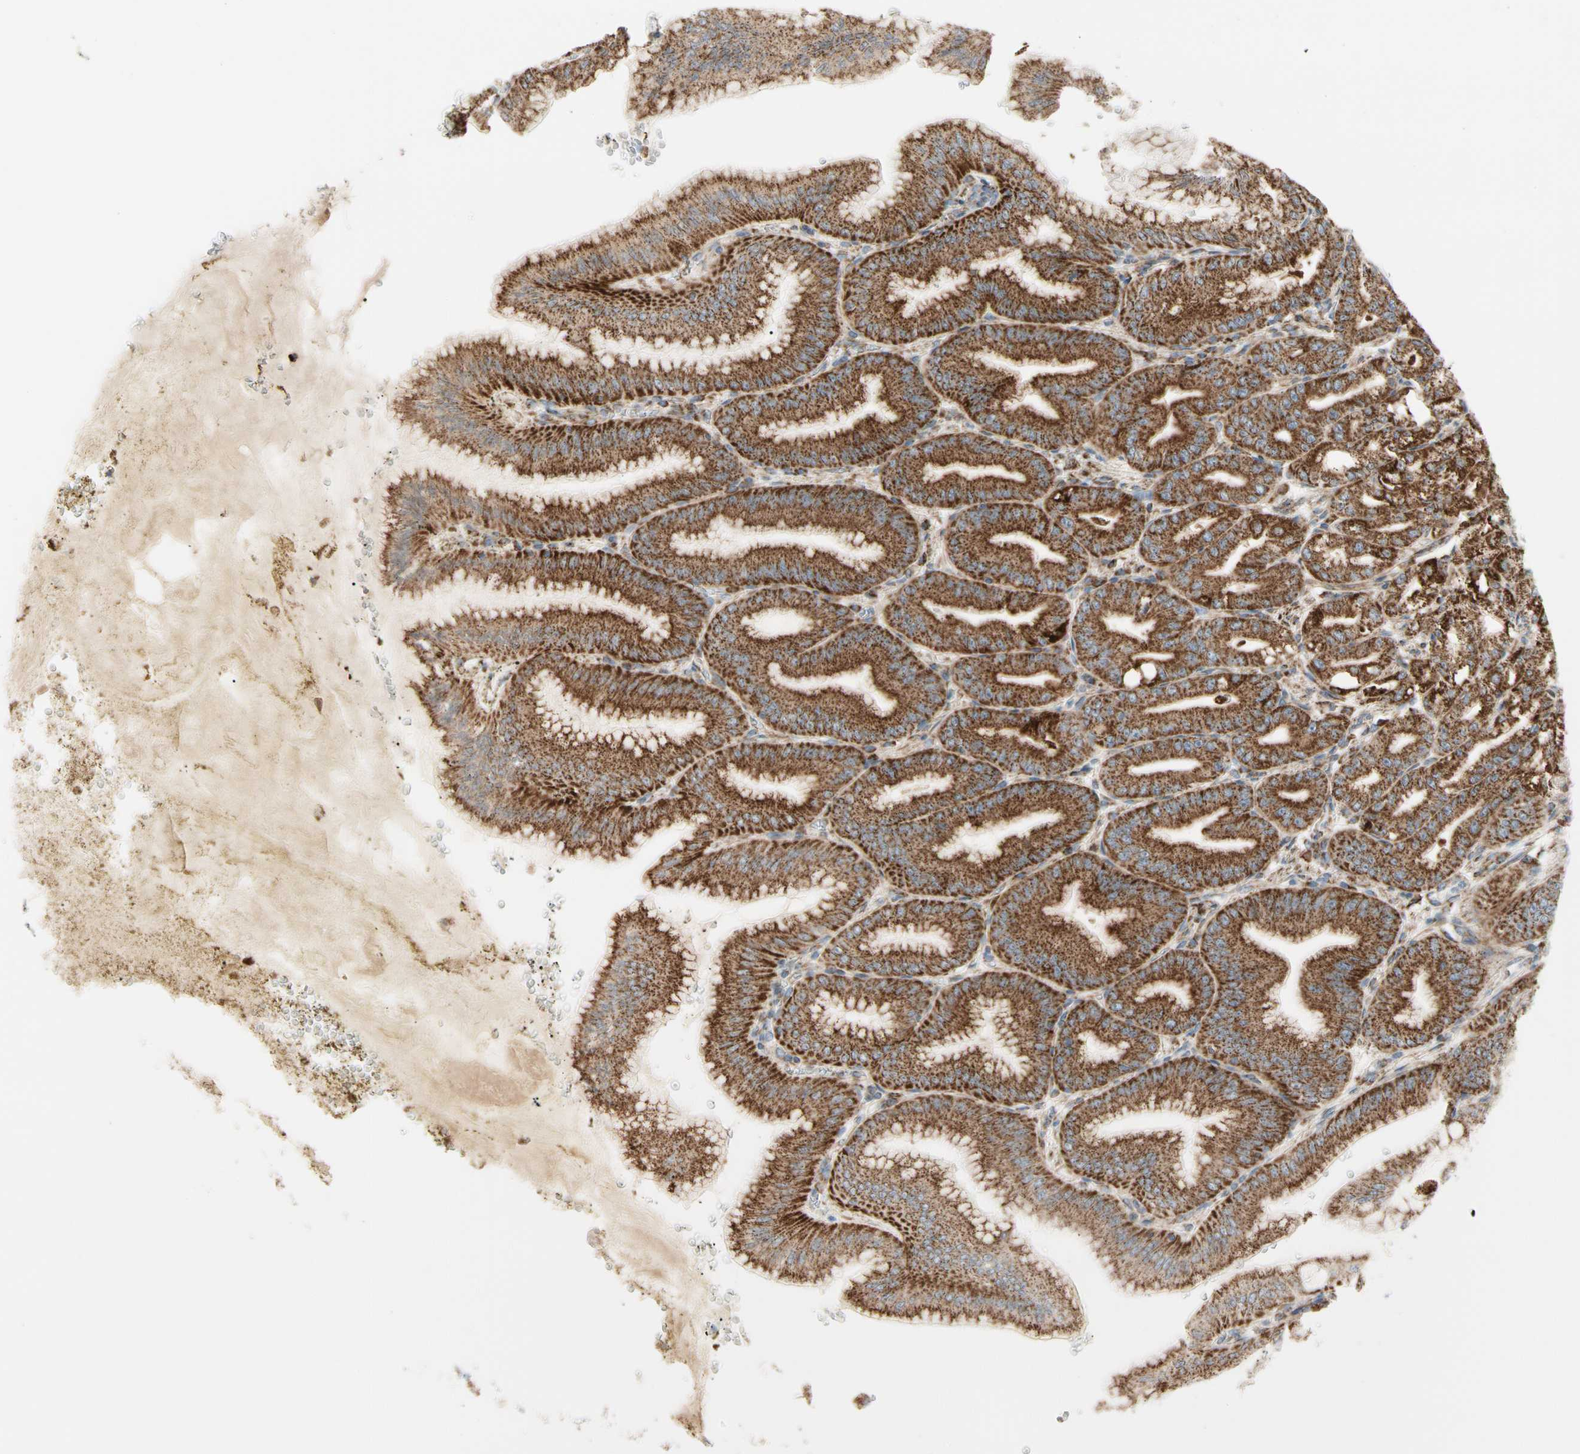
{"staining": {"intensity": "strong", "quantity": ">75%", "location": "cytoplasmic/membranous"}, "tissue": "stomach", "cell_type": "Glandular cells", "image_type": "normal", "snomed": [{"axis": "morphology", "description": "Normal tissue, NOS"}, {"axis": "topography", "description": "Stomach, lower"}], "caption": "Stomach stained for a protein shows strong cytoplasmic/membranous positivity in glandular cells. The staining was performed using DAB to visualize the protein expression in brown, while the nuclei were stained in blue with hematoxylin (Magnification: 20x).", "gene": "TBC1D10A", "patient": {"sex": "male", "age": 71}}